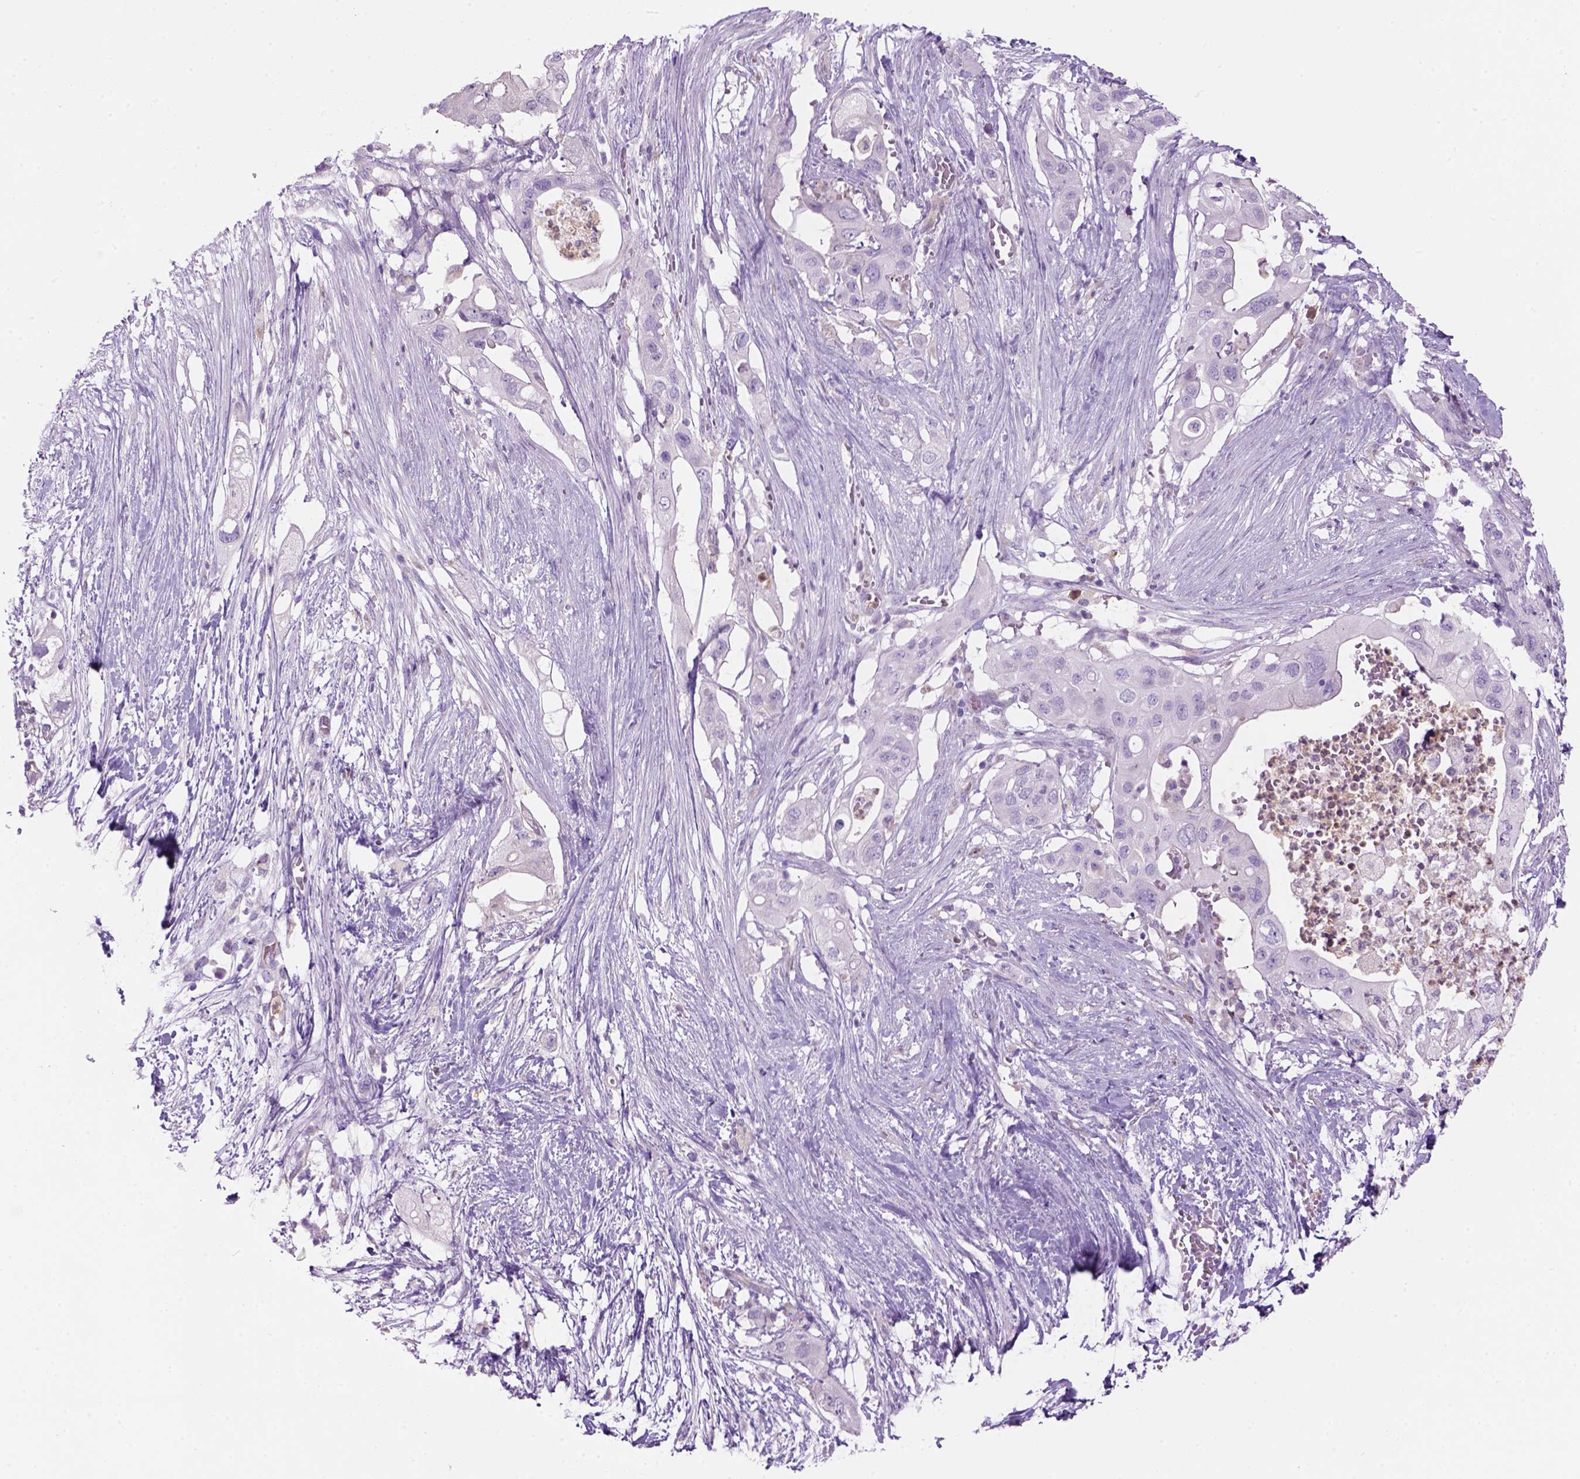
{"staining": {"intensity": "negative", "quantity": "none", "location": "none"}, "tissue": "pancreatic cancer", "cell_type": "Tumor cells", "image_type": "cancer", "snomed": [{"axis": "morphology", "description": "Adenocarcinoma, NOS"}, {"axis": "topography", "description": "Pancreas"}], "caption": "Immunohistochemical staining of adenocarcinoma (pancreatic) exhibits no significant staining in tumor cells. (Immunohistochemistry, brightfield microscopy, high magnification).", "gene": "CD84", "patient": {"sex": "female", "age": 72}}